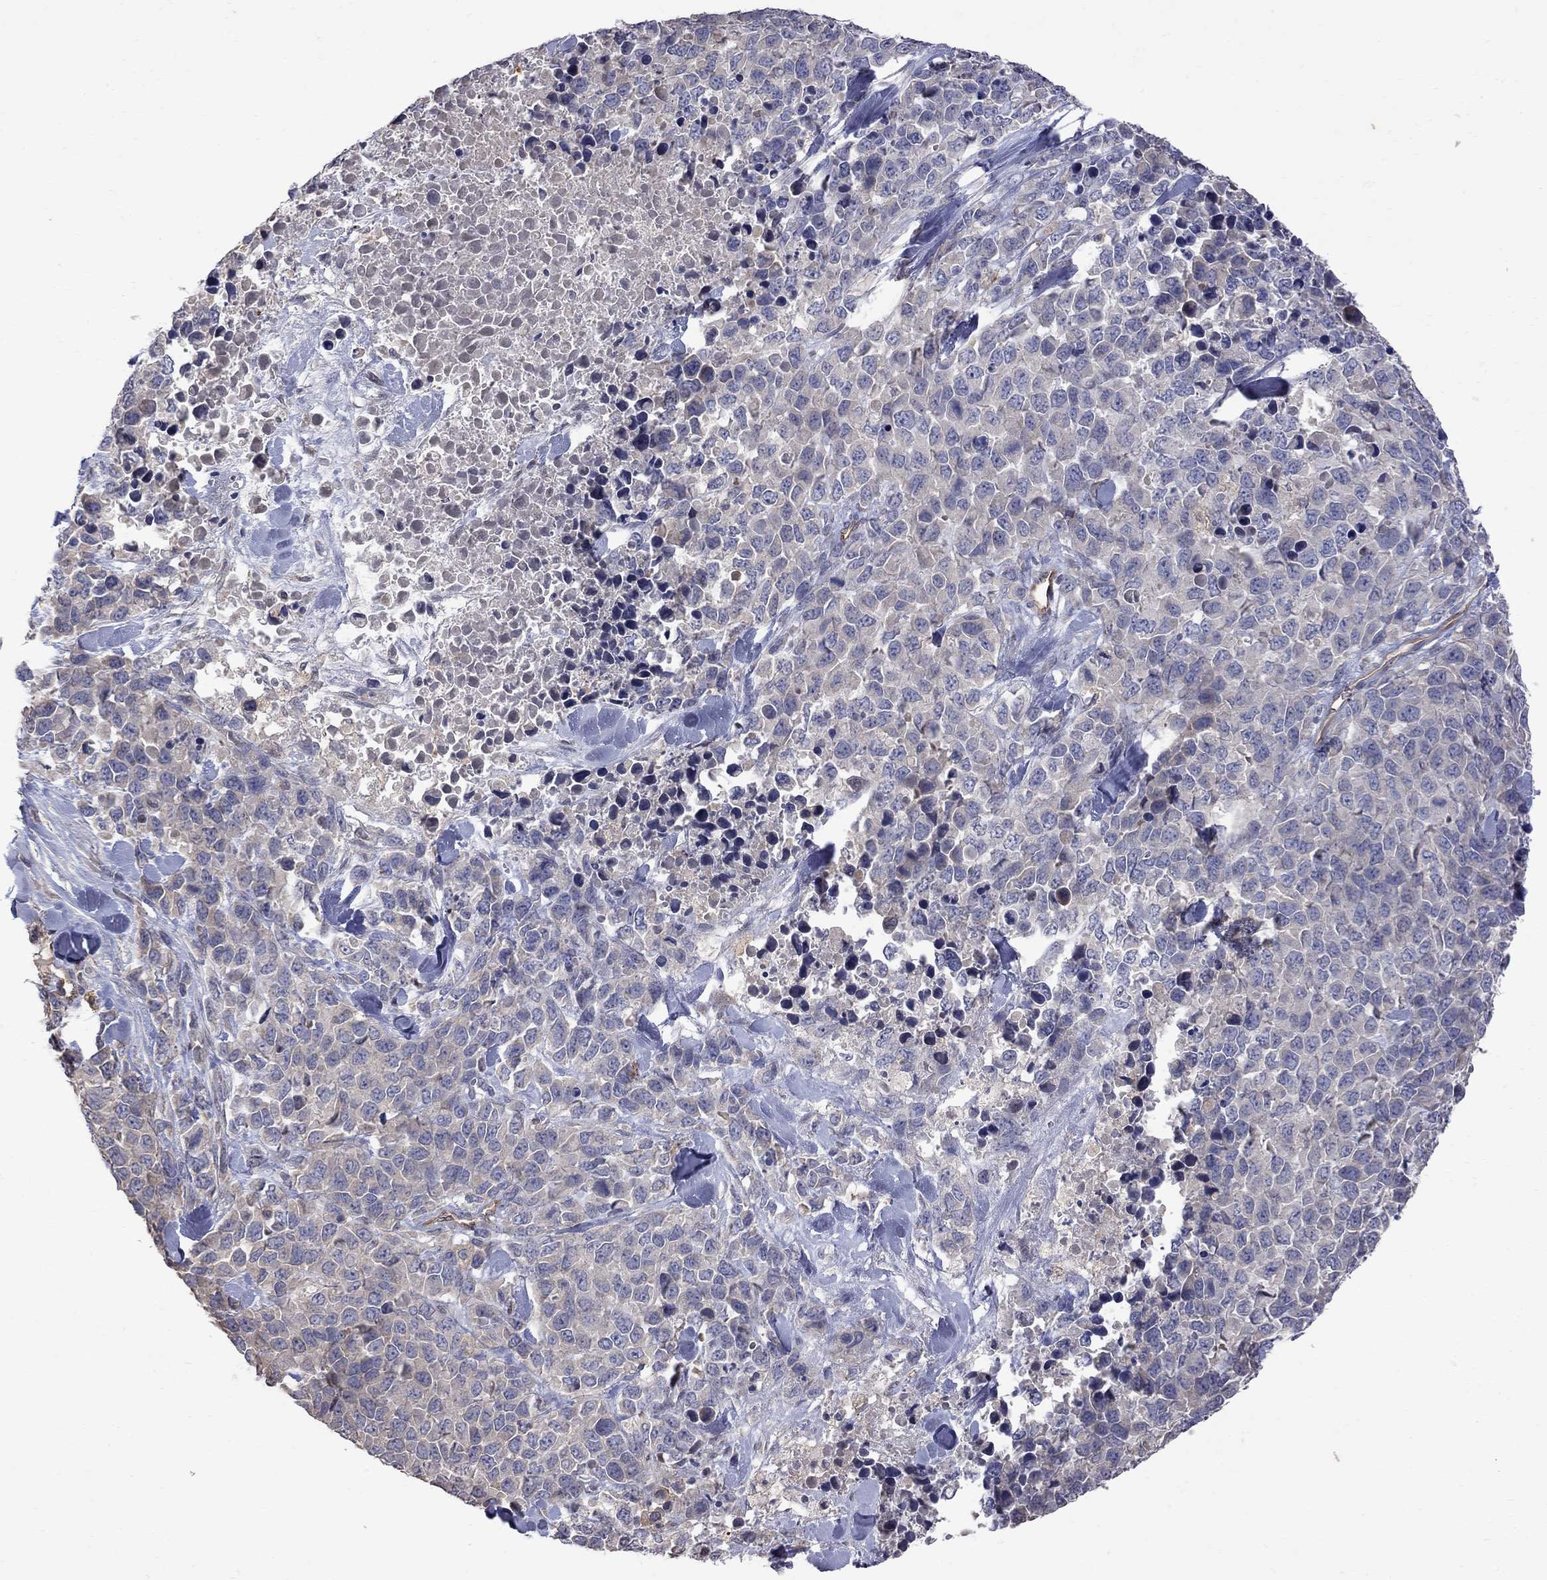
{"staining": {"intensity": "negative", "quantity": "none", "location": "none"}, "tissue": "melanoma", "cell_type": "Tumor cells", "image_type": "cancer", "snomed": [{"axis": "morphology", "description": "Malignant melanoma, Metastatic site"}, {"axis": "topography", "description": "Skin"}], "caption": "Malignant melanoma (metastatic site) was stained to show a protein in brown. There is no significant expression in tumor cells.", "gene": "ABI3", "patient": {"sex": "male", "age": 84}}